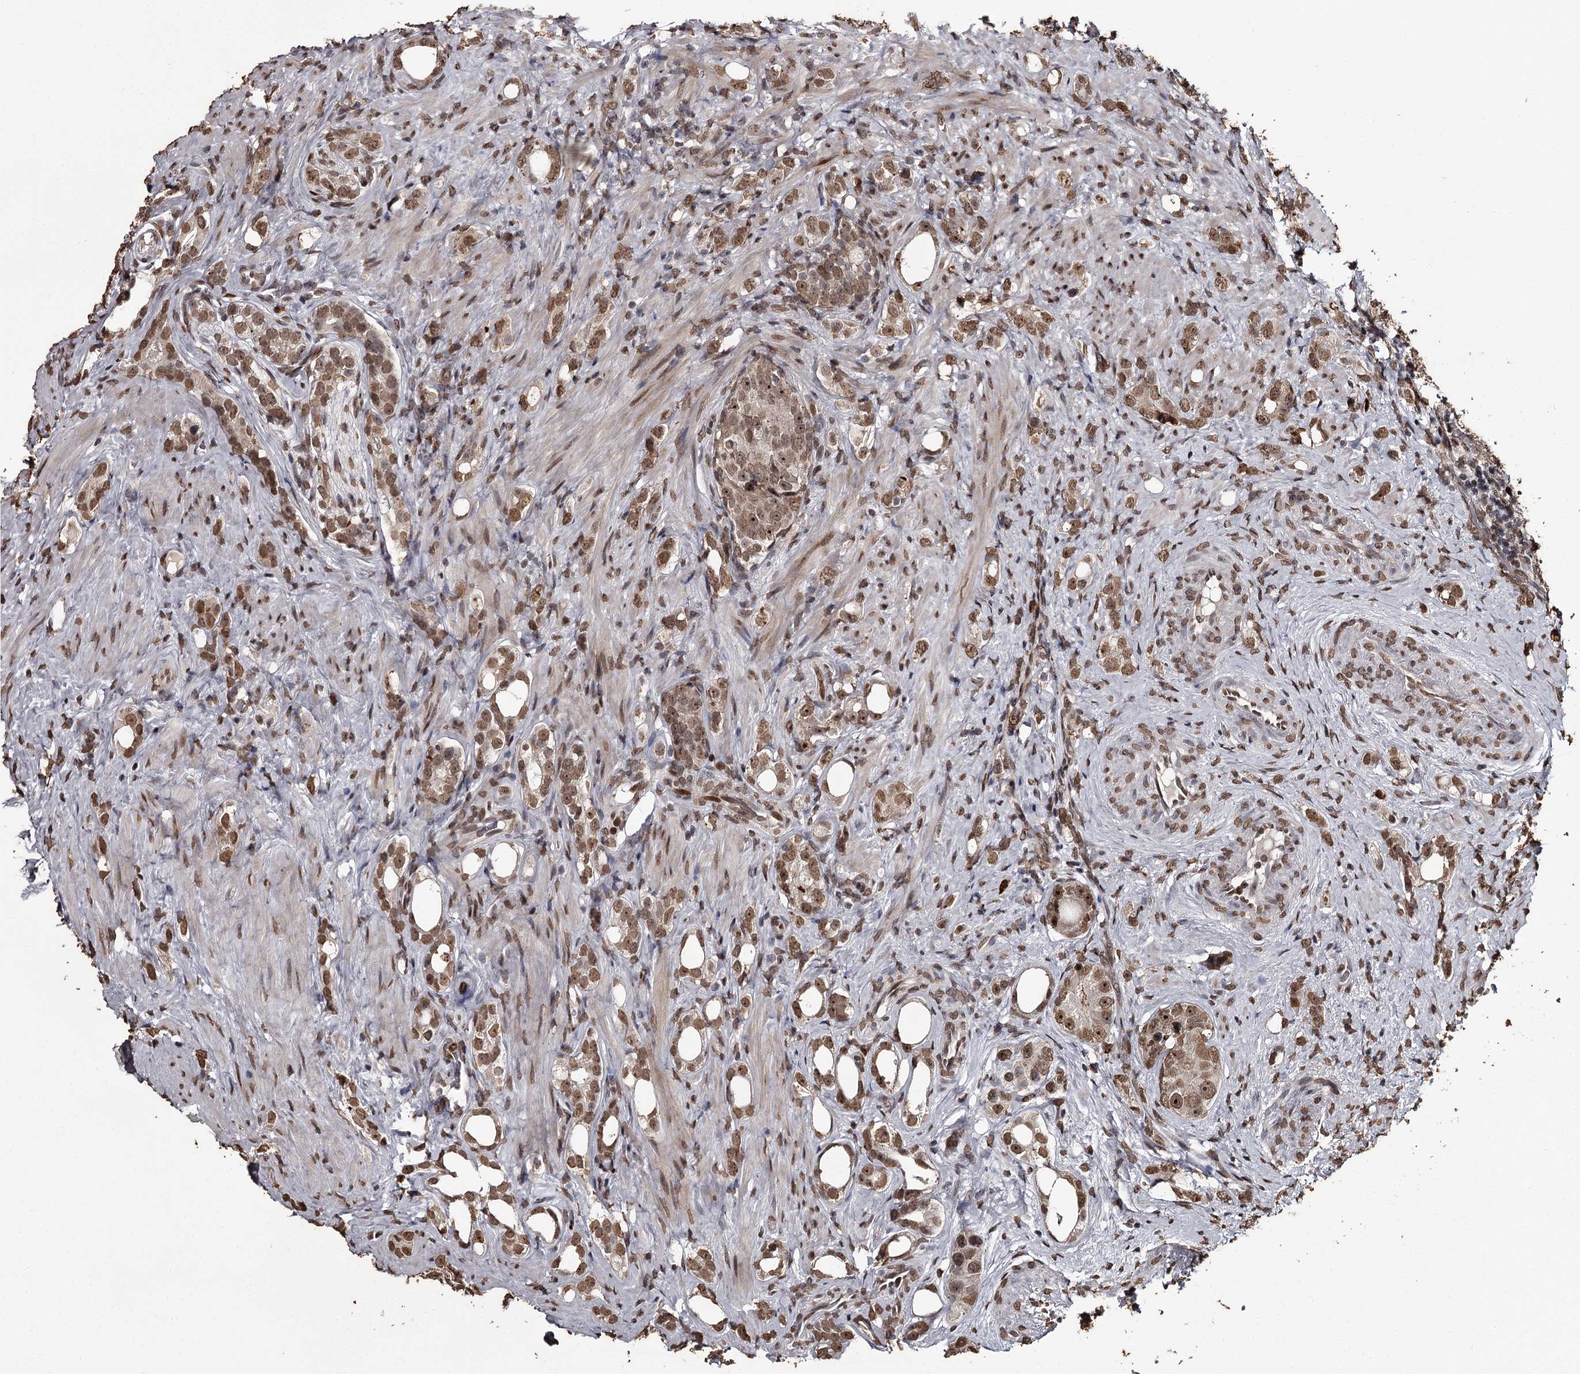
{"staining": {"intensity": "strong", "quantity": ">75%", "location": "nuclear"}, "tissue": "prostate cancer", "cell_type": "Tumor cells", "image_type": "cancer", "snomed": [{"axis": "morphology", "description": "Adenocarcinoma, High grade"}, {"axis": "topography", "description": "Prostate"}], "caption": "Brown immunohistochemical staining in prostate cancer (high-grade adenocarcinoma) exhibits strong nuclear positivity in approximately >75% of tumor cells. (IHC, brightfield microscopy, high magnification).", "gene": "THYN1", "patient": {"sex": "male", "age": 63}}